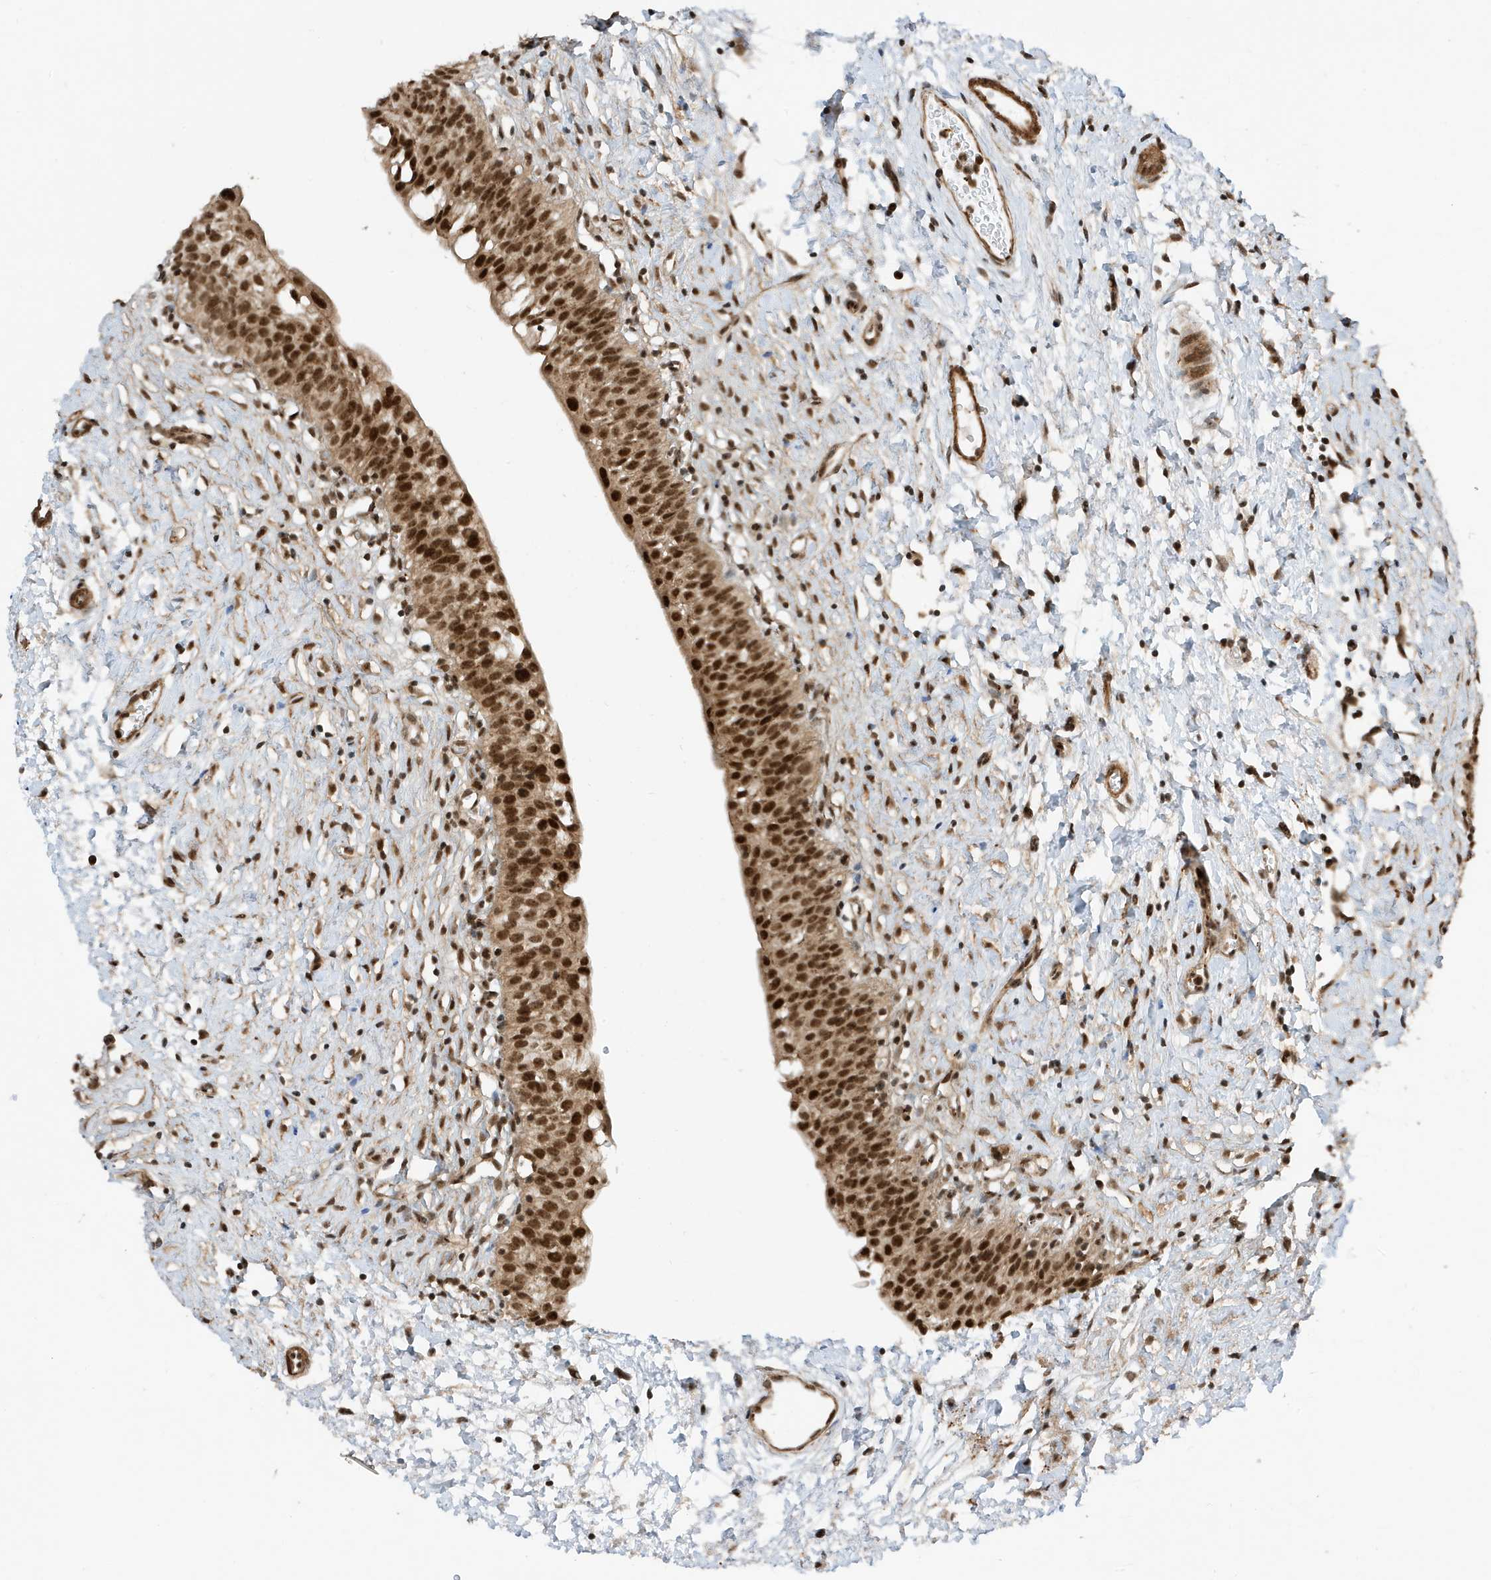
{"staining": {"intensity": "strong", "quantity": ">75%", "location": "cytoplasmic/membranous,nuclear"}, "tissue": "urinary bladder", "cell_type": "Urothelial cells", "image_type": "normal", "snomed": [{"axis": "morphology", "description": "Normal tissue, NOS"}, {"axis": "topography", "description": "Urinary bladder"}], "caption": "A photomicrograph showing strong cytoplasmic/membranous,nuclear expression in about >75% of urothelial cells in normal urinary bladder, as visualized by brown immunohistochemical staining.", "gene": "MAST3", "patient": {"sex": "male", "age": 51}}